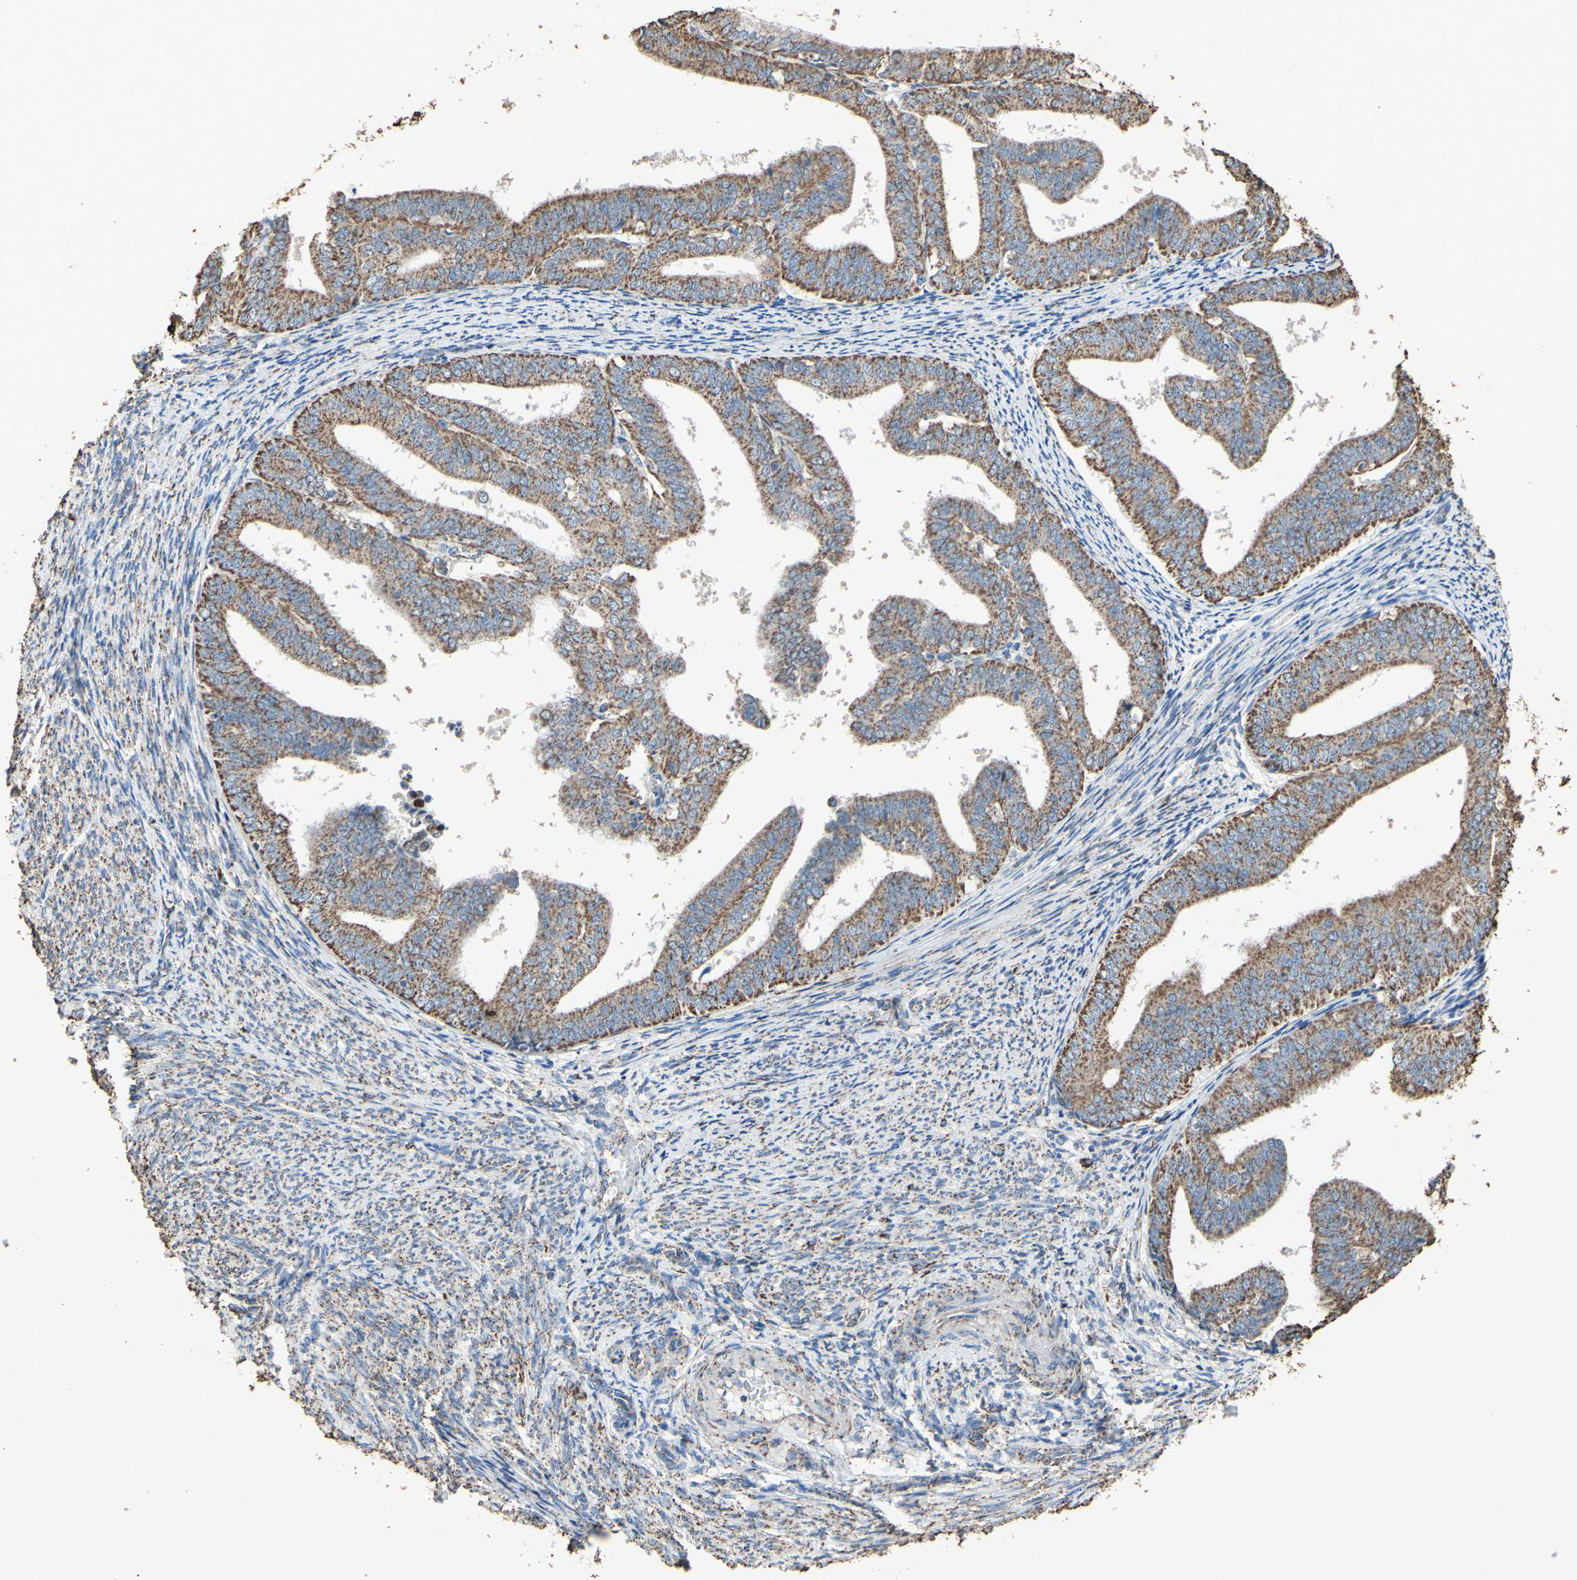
{"staining": {"intensity": "moderate", "quantity": ">75%", "location": "cytoplasmic/membranous"}, "tissue": "endometrial cancer", "cell_type": "Tumor cells", "image_type": "cancer", "snomed": [{"axis": "morphology", "description": "Adenocarcinoma, NOS"}, {"axis": "topography", "description": "Endometrium"}], "caption": "Moderate cytoplasmic/membranous expression for a protein is identified in approximately >75% of tumor cells of endometrial cancer (adenocarcinoma) using immunohistochemistry (IHC).", "gene": "CMKLR2", "patient": {"sex": "female", "age": 63}}